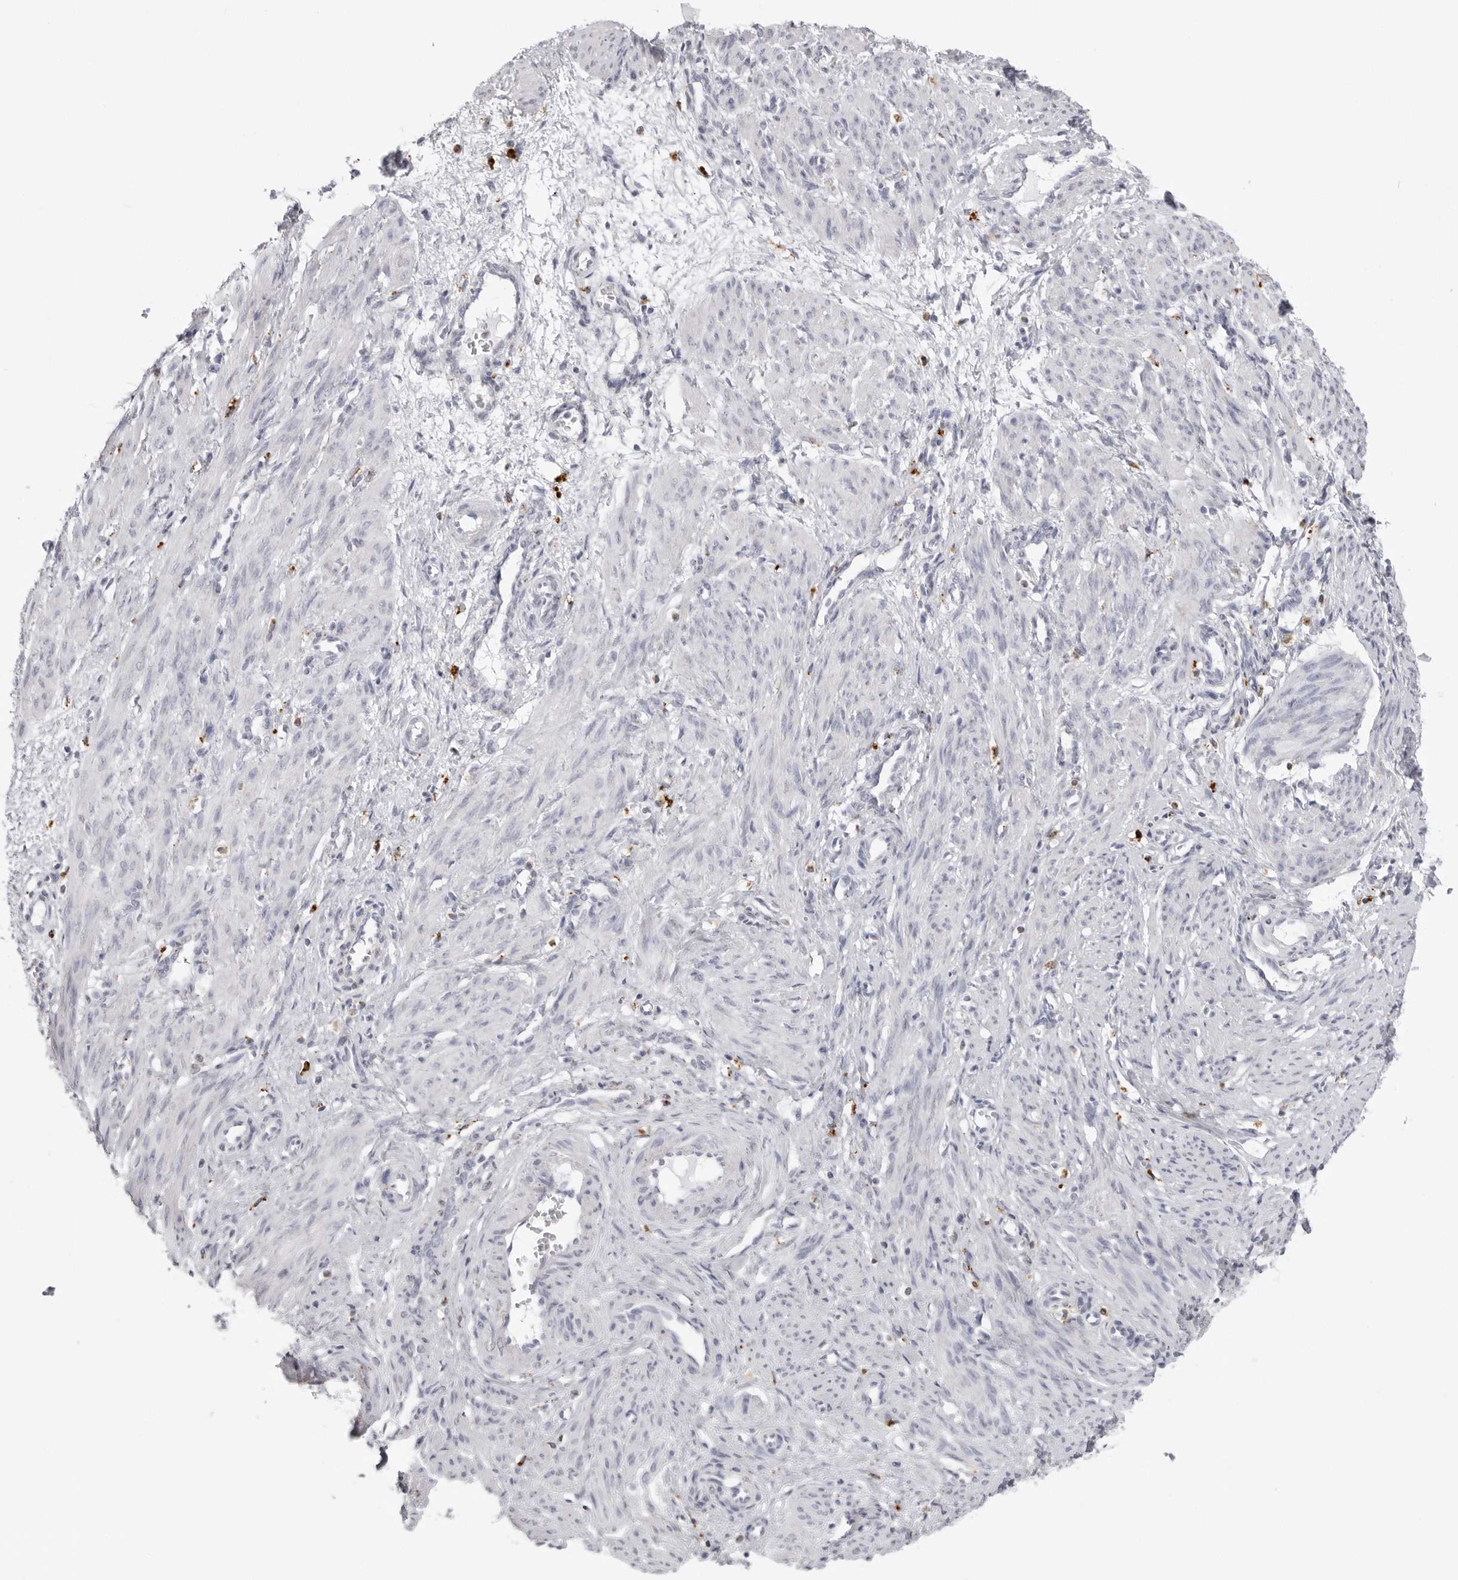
{"staining": {"intensity": "negative", "quantity": "none", "location": "none"}, "tissue": "smooth muscle", "cell_type": "Smooth muscle cells", "image_type": "normal", "snomed": [{"axis": "morphology", "description": "Normal tissue, NOS"}, {"axis": "topography", "description": "Endometrium"}], "caption": "This is a histopathology image of immunohistochemistry (IHC) staining of normal smooth muscle, which shows no expression in smooth muscle cells. Nuclei are stained in blue.", "gene": "IL25", "patient": {"sex": "female", "age": 33}}